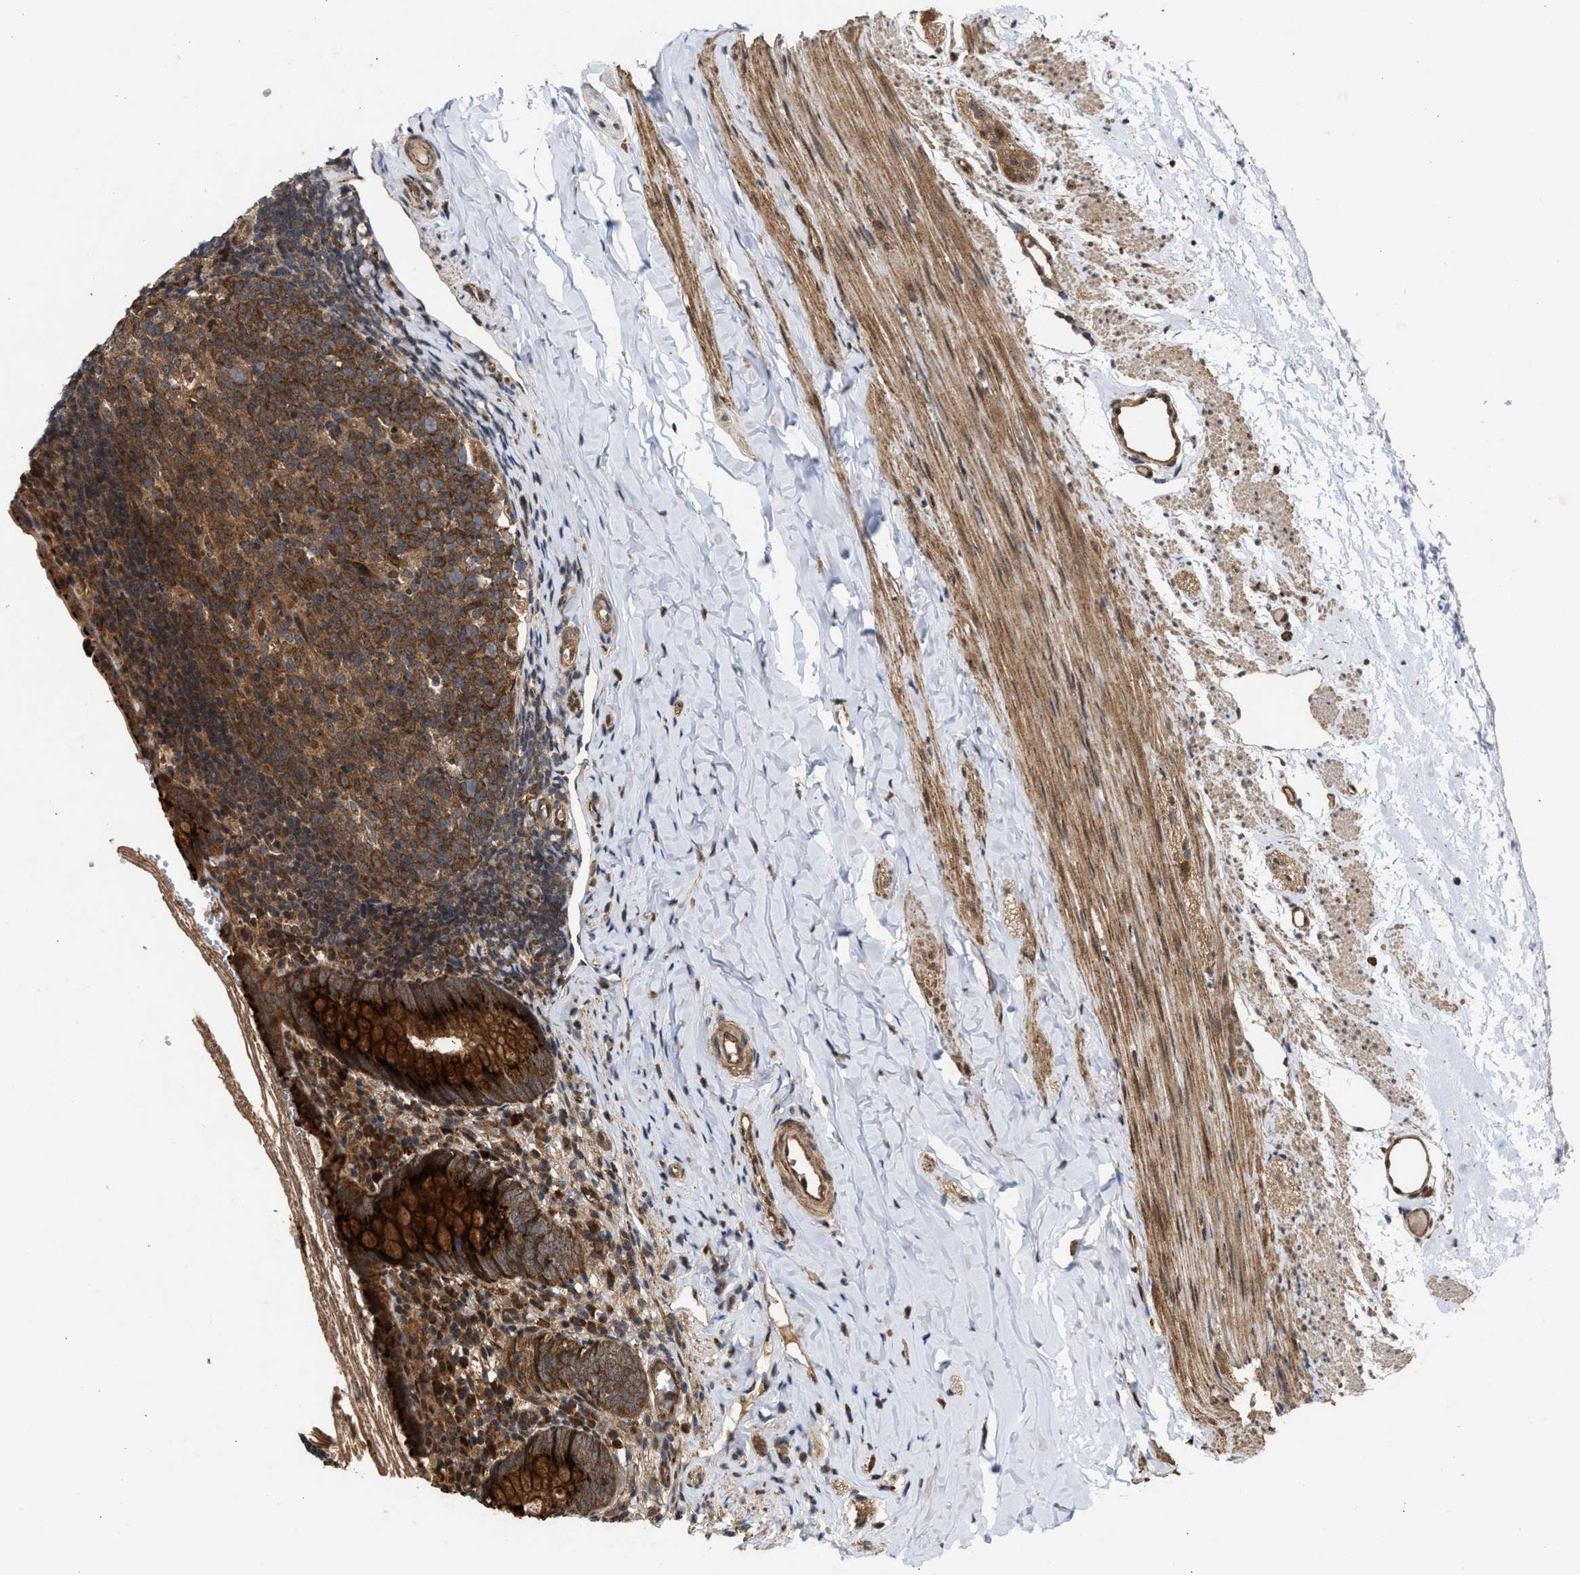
{"staining": {"intensity": "strong", "quantity": ">75%", "location": "cytoplasmic/membranous"}, "tissue": "appendix", "cell_type": "Glandular cells", "image_type": "normal", "snomed": [{"axis": "morphology", "description": "Normal tissue, NOS"}, {"axis": "topography", "description": "Appendix"}], "caption": "This is an image of immunohistochemistry (IHC) staining of normal appendix, which shows strong positivity in the cytoplasmic/membranous of glandular cells.", "gene": "CFLAR", "patient": {"sex": "female", "age": 10}}